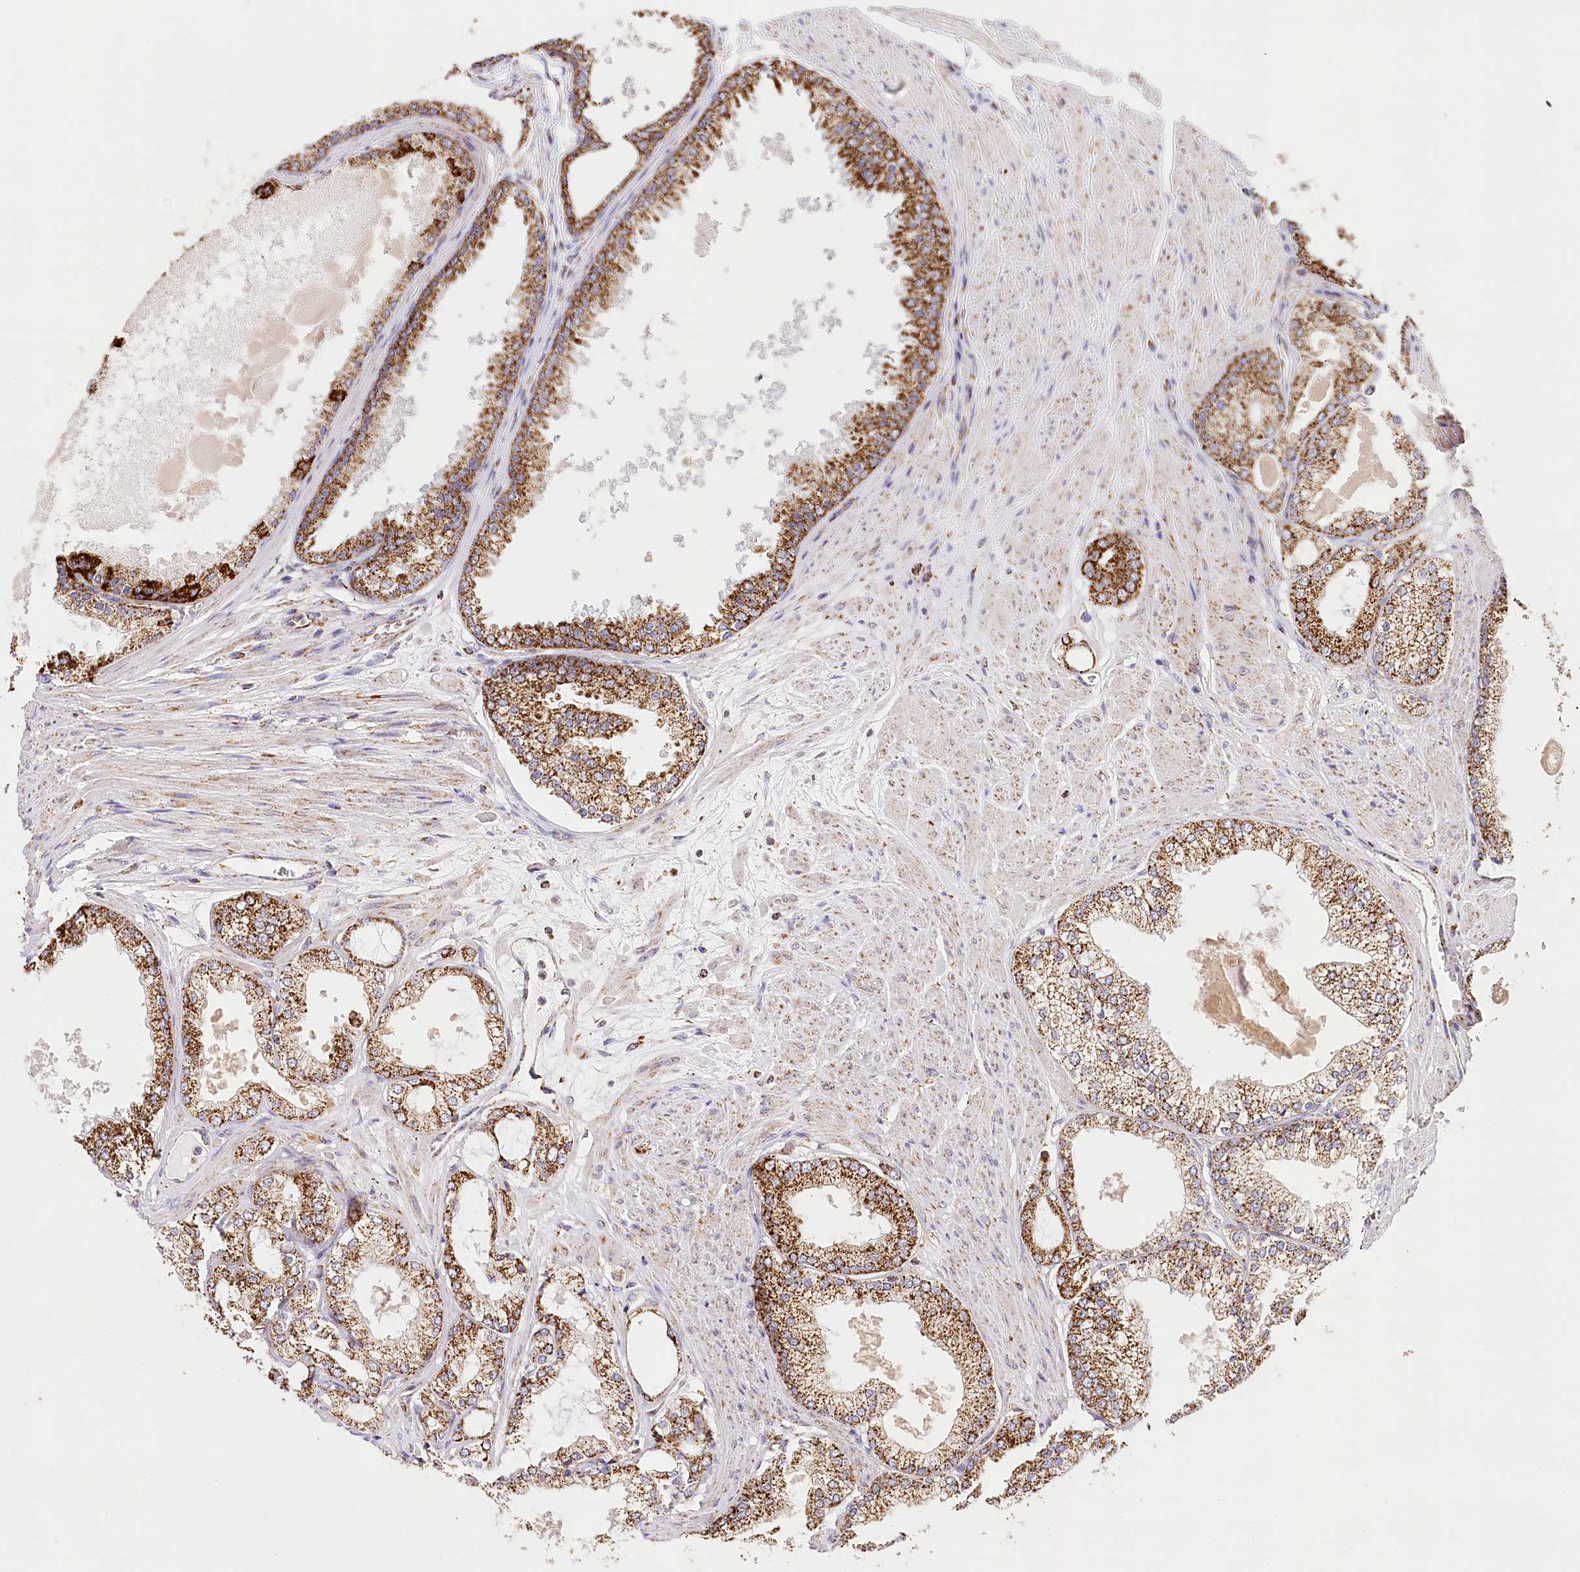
{"staining": {"intensity": "strong", "quantity": ">75%", "location": "cytoplasmic/membranous"}, "tissue": "prostate cancer", "cell_type": "Tumor cells", "image_type": "cancer", "snomed": [{"axis": "morphology", "description": "Adenocarcinoma, High grade"}, {"axis": "topography", "description": "Prostate"}], "caption": "This is a photomicrograph of immunohistochemistry (IHC) staining of prostate adenocarcinoma (high-grade), which shows strong staining in the cytoplasmic/membranous of tumor cells.", "gene": "LSS", "patient": {"sex": "male", "age": 61}}